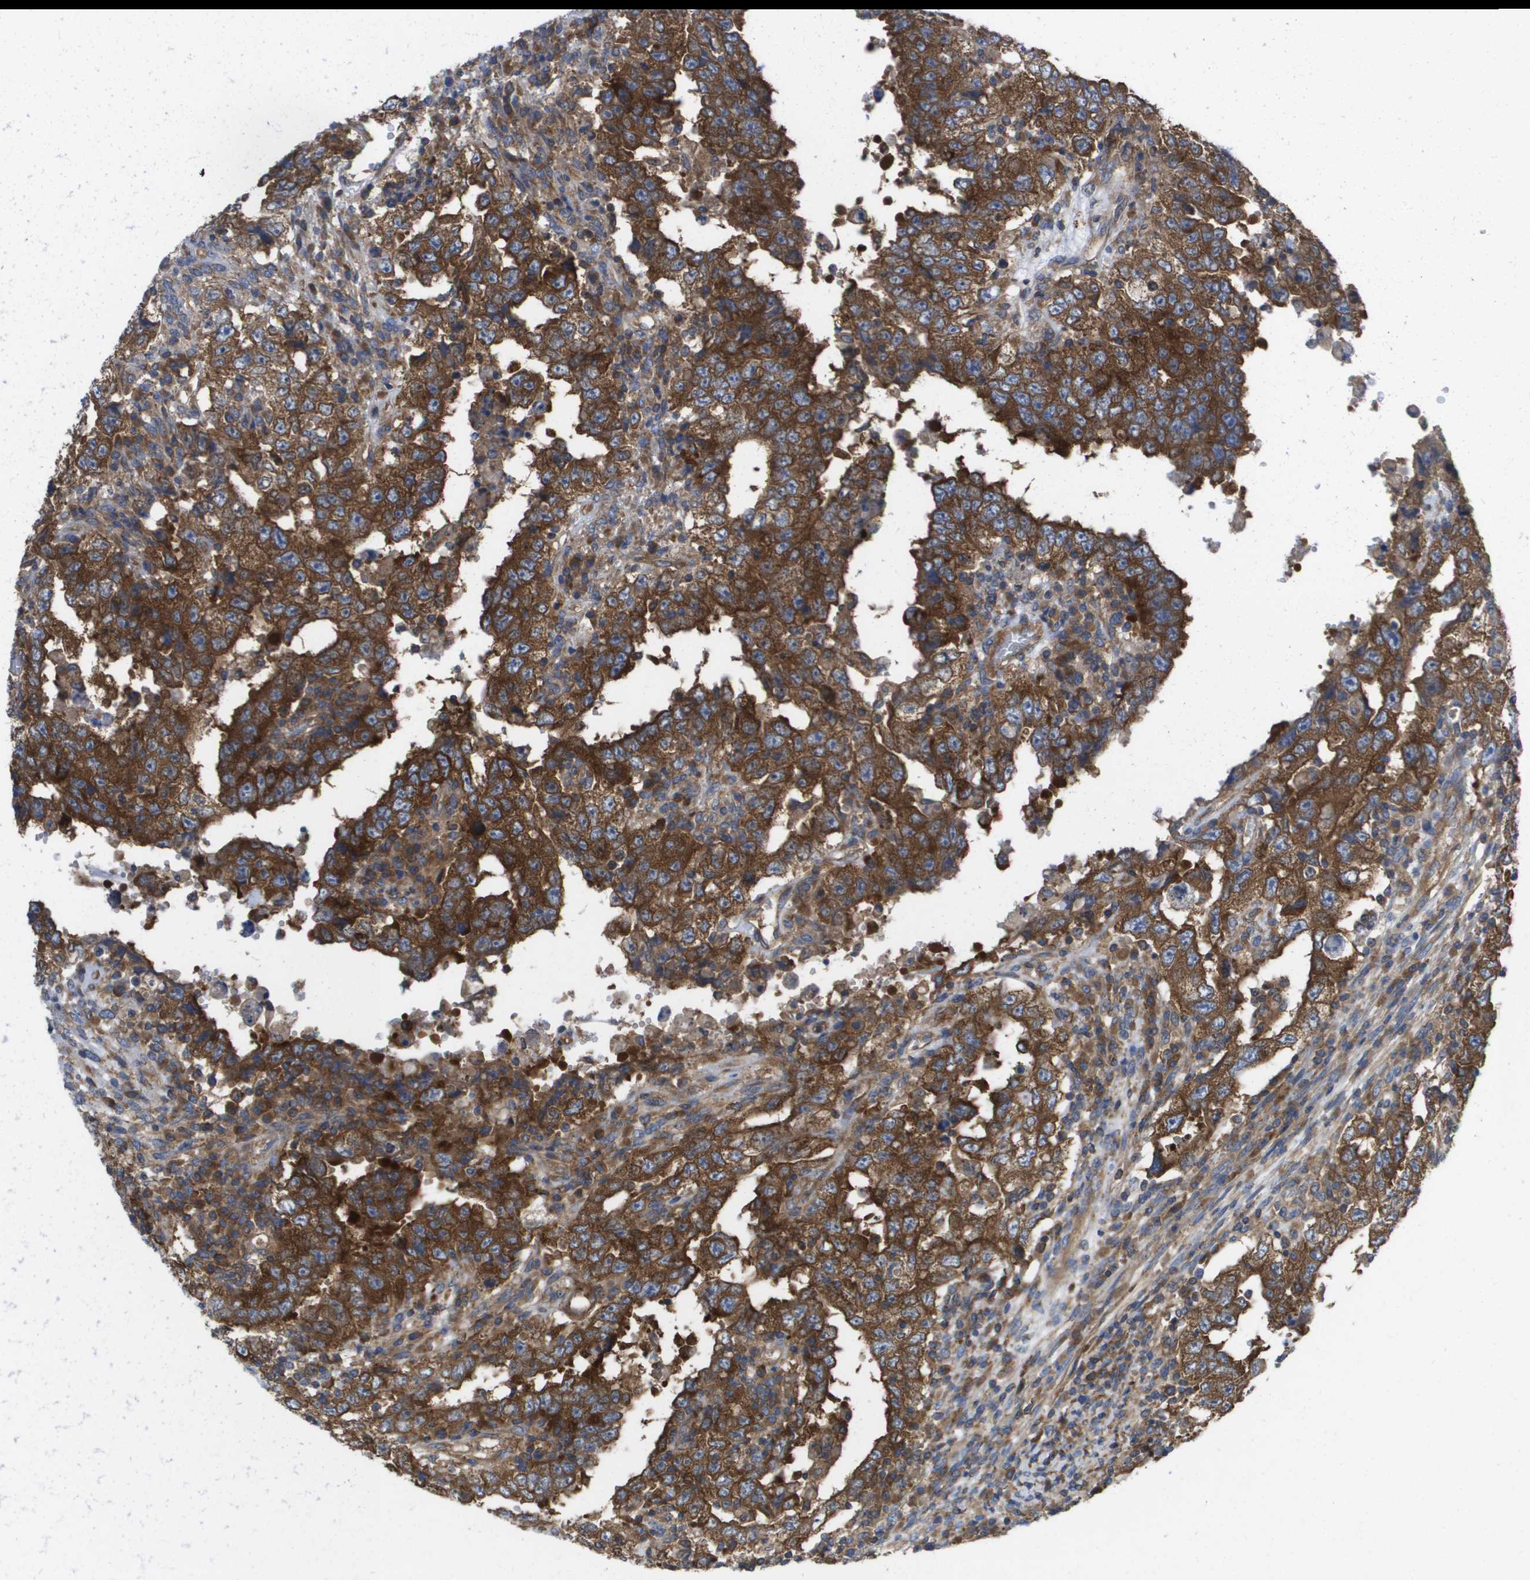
{"staining": {"intensity": "strong", "quantity": ">75%", "location": "cytoplasmic/membranous"}, "tissue": "testis cancer", "cell_type": "Tumor cells", "image_type": "cancer", "snomed": [{"axis": "morphology", "description": "Carcinoma, Embryonal, NOS"}, {"axis": "topography", "description": "Testis"}], "caption": "Human embryonal carcinoma (testis) stained with a protein marker shows strong staining in tumor cells.", "gene": "EIF4G2", "patient": {"sex": "male", "age": 26}}